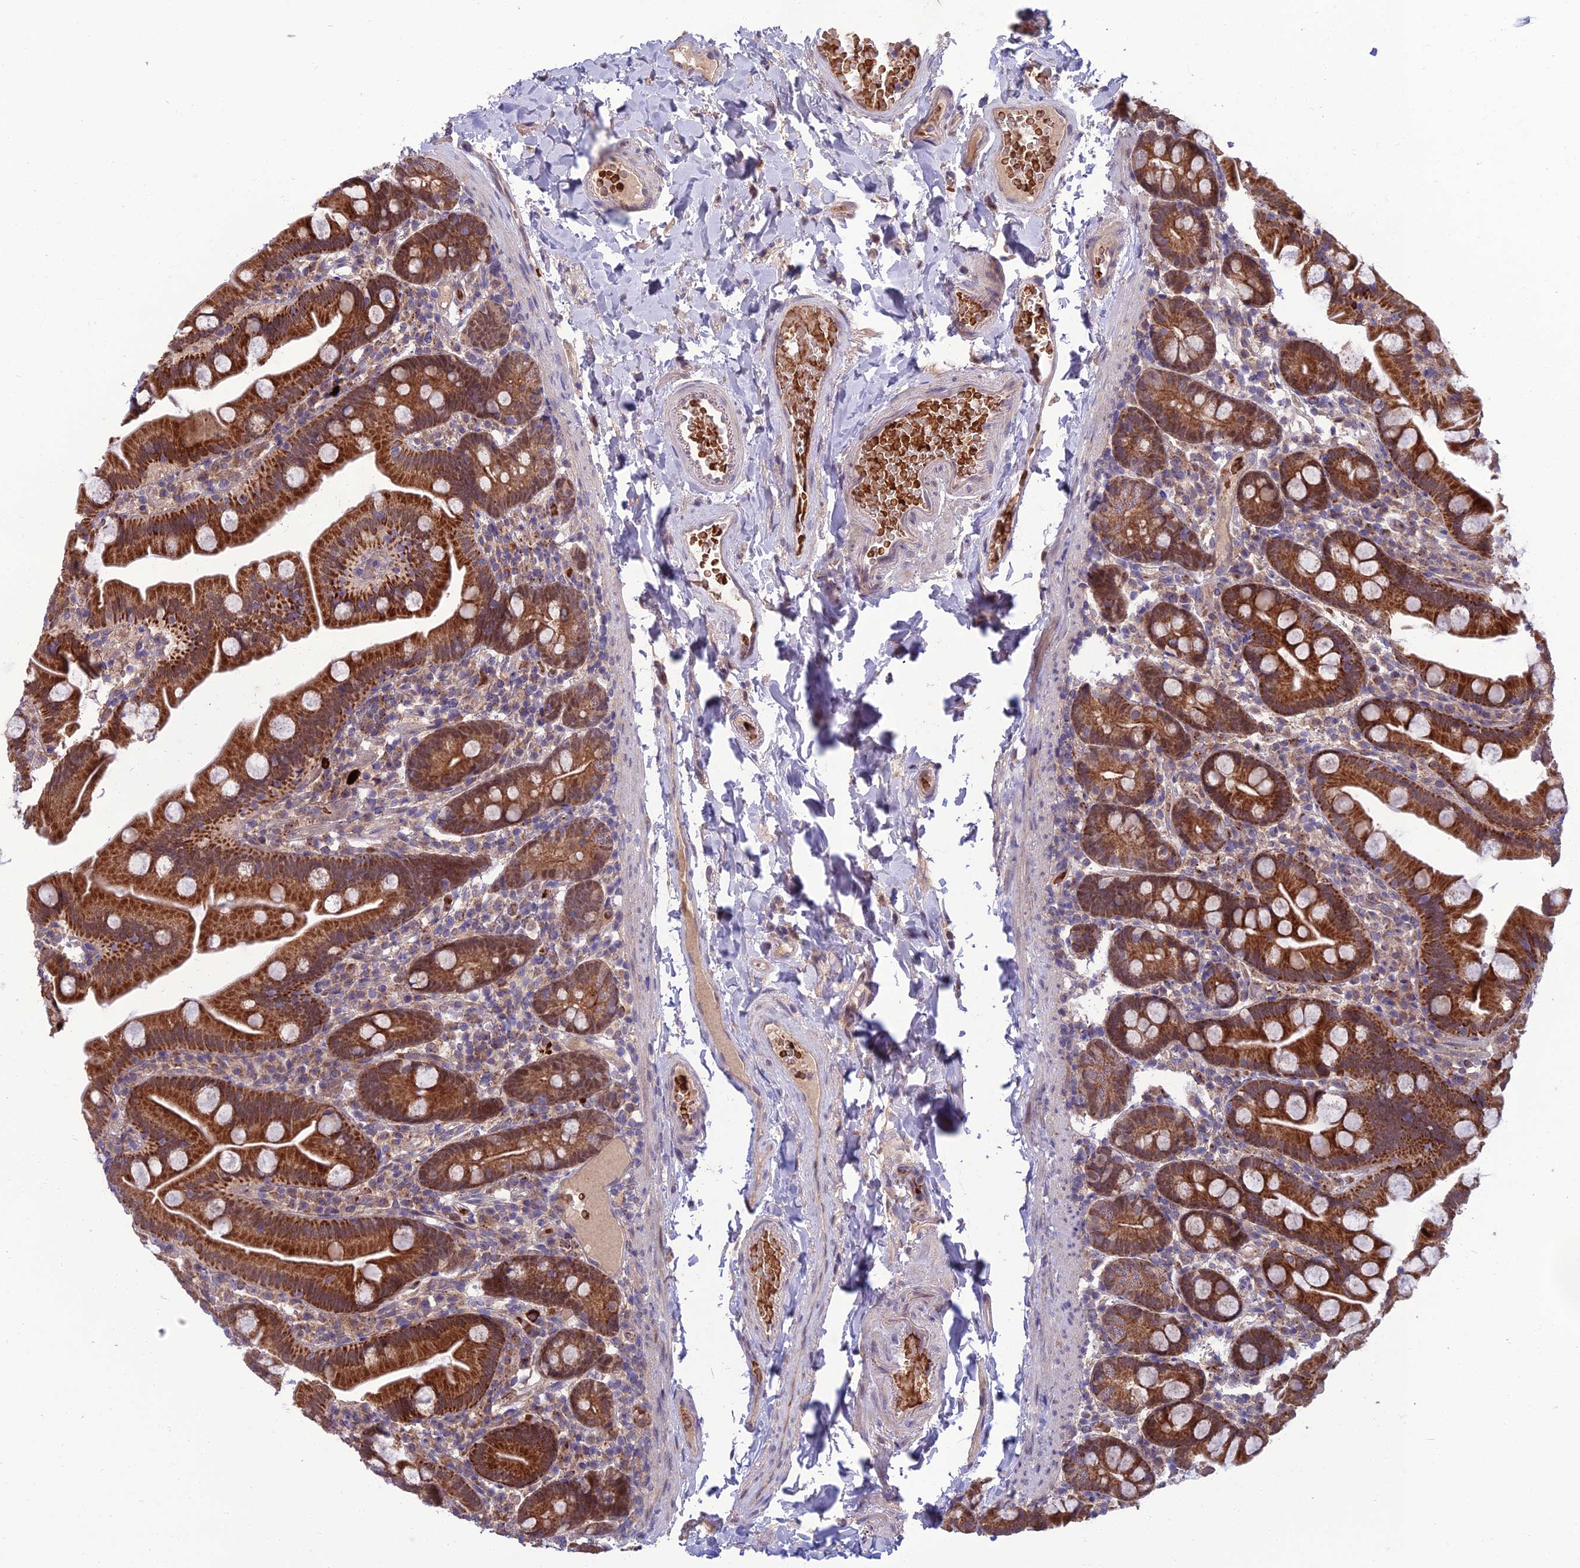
{"staining": {"intensity": "strong", "quantity": ">75%", "location": "cytoplasmic/membranous,nuclear"}, "tissue": "small intestine", "cell_type": "Glandular cells", "image_type": "normal", "snomed": [{"axis": "morphology", "description": "Normal tissue, NOS"}, {"axis": "topography", "description": "Small intestine"}], "caption": "Immunohistochemical staining of normal small intestine displays strong cytoplasmic/membranous,nuclear protein staining in about >75% of glandular cells.", "gene": "GIPC1", "patient": {"sex": "female", "age": 68}}